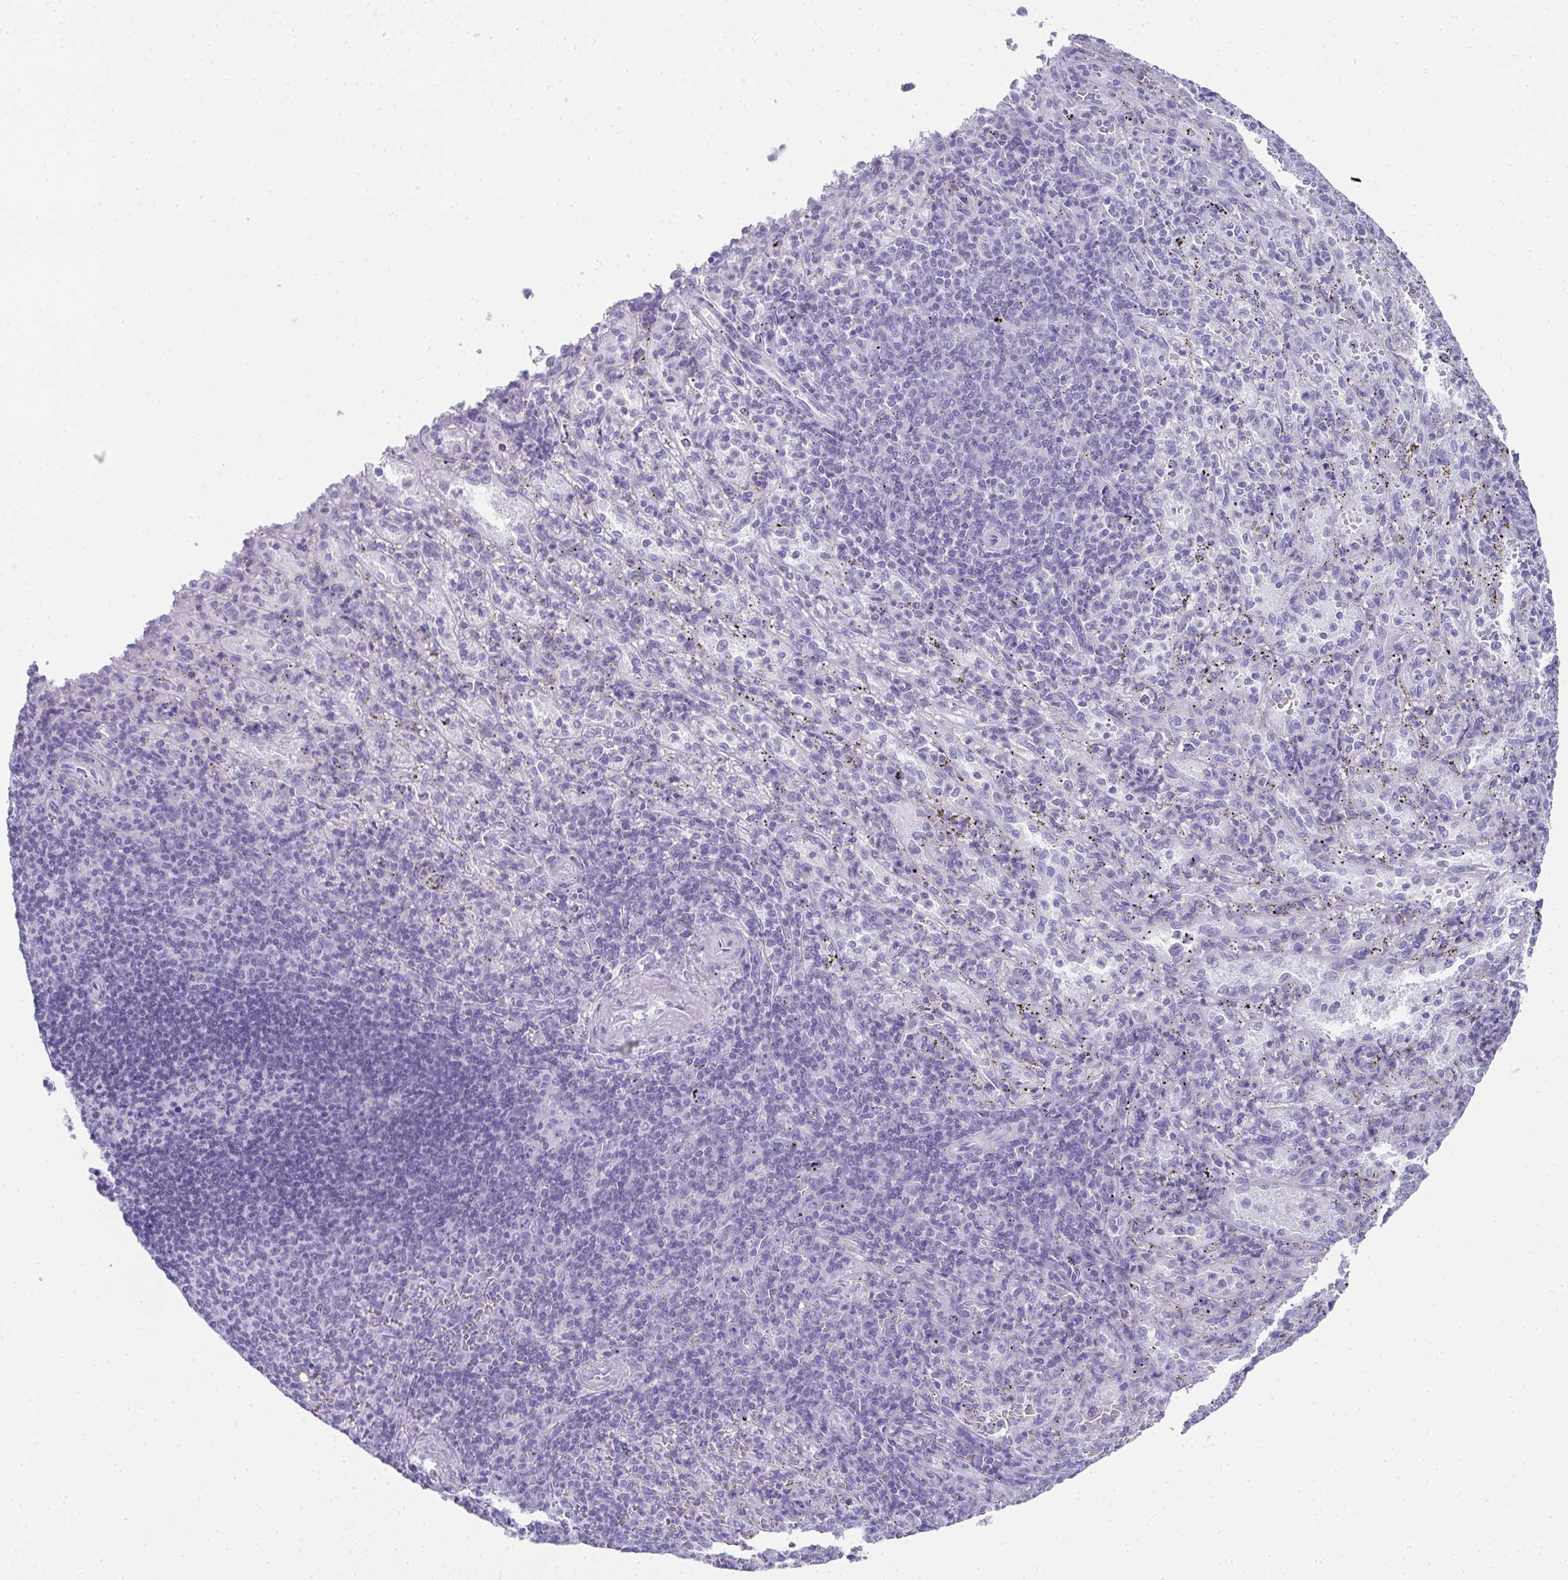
{"staining": {"intensity": "negative", "quantity": "none", "location": "none"}, "tissue": "spleen", "cell_type": "Cells in red pulp", "image_type": "normal", "snomed": [{"axis": "morphology", "description": "Normal tissue, NOS"}, {"axis": "topography", "description": "Spleen"}], "caption": "The micrograph displays no staining of cells in red pulp in benign spleen. (Brightfield microscopy of DAB immunohistochemistry (IHC) at high magnification).", "gene": "SYCP1", "patient": {"sex": "male", "age": 57}}